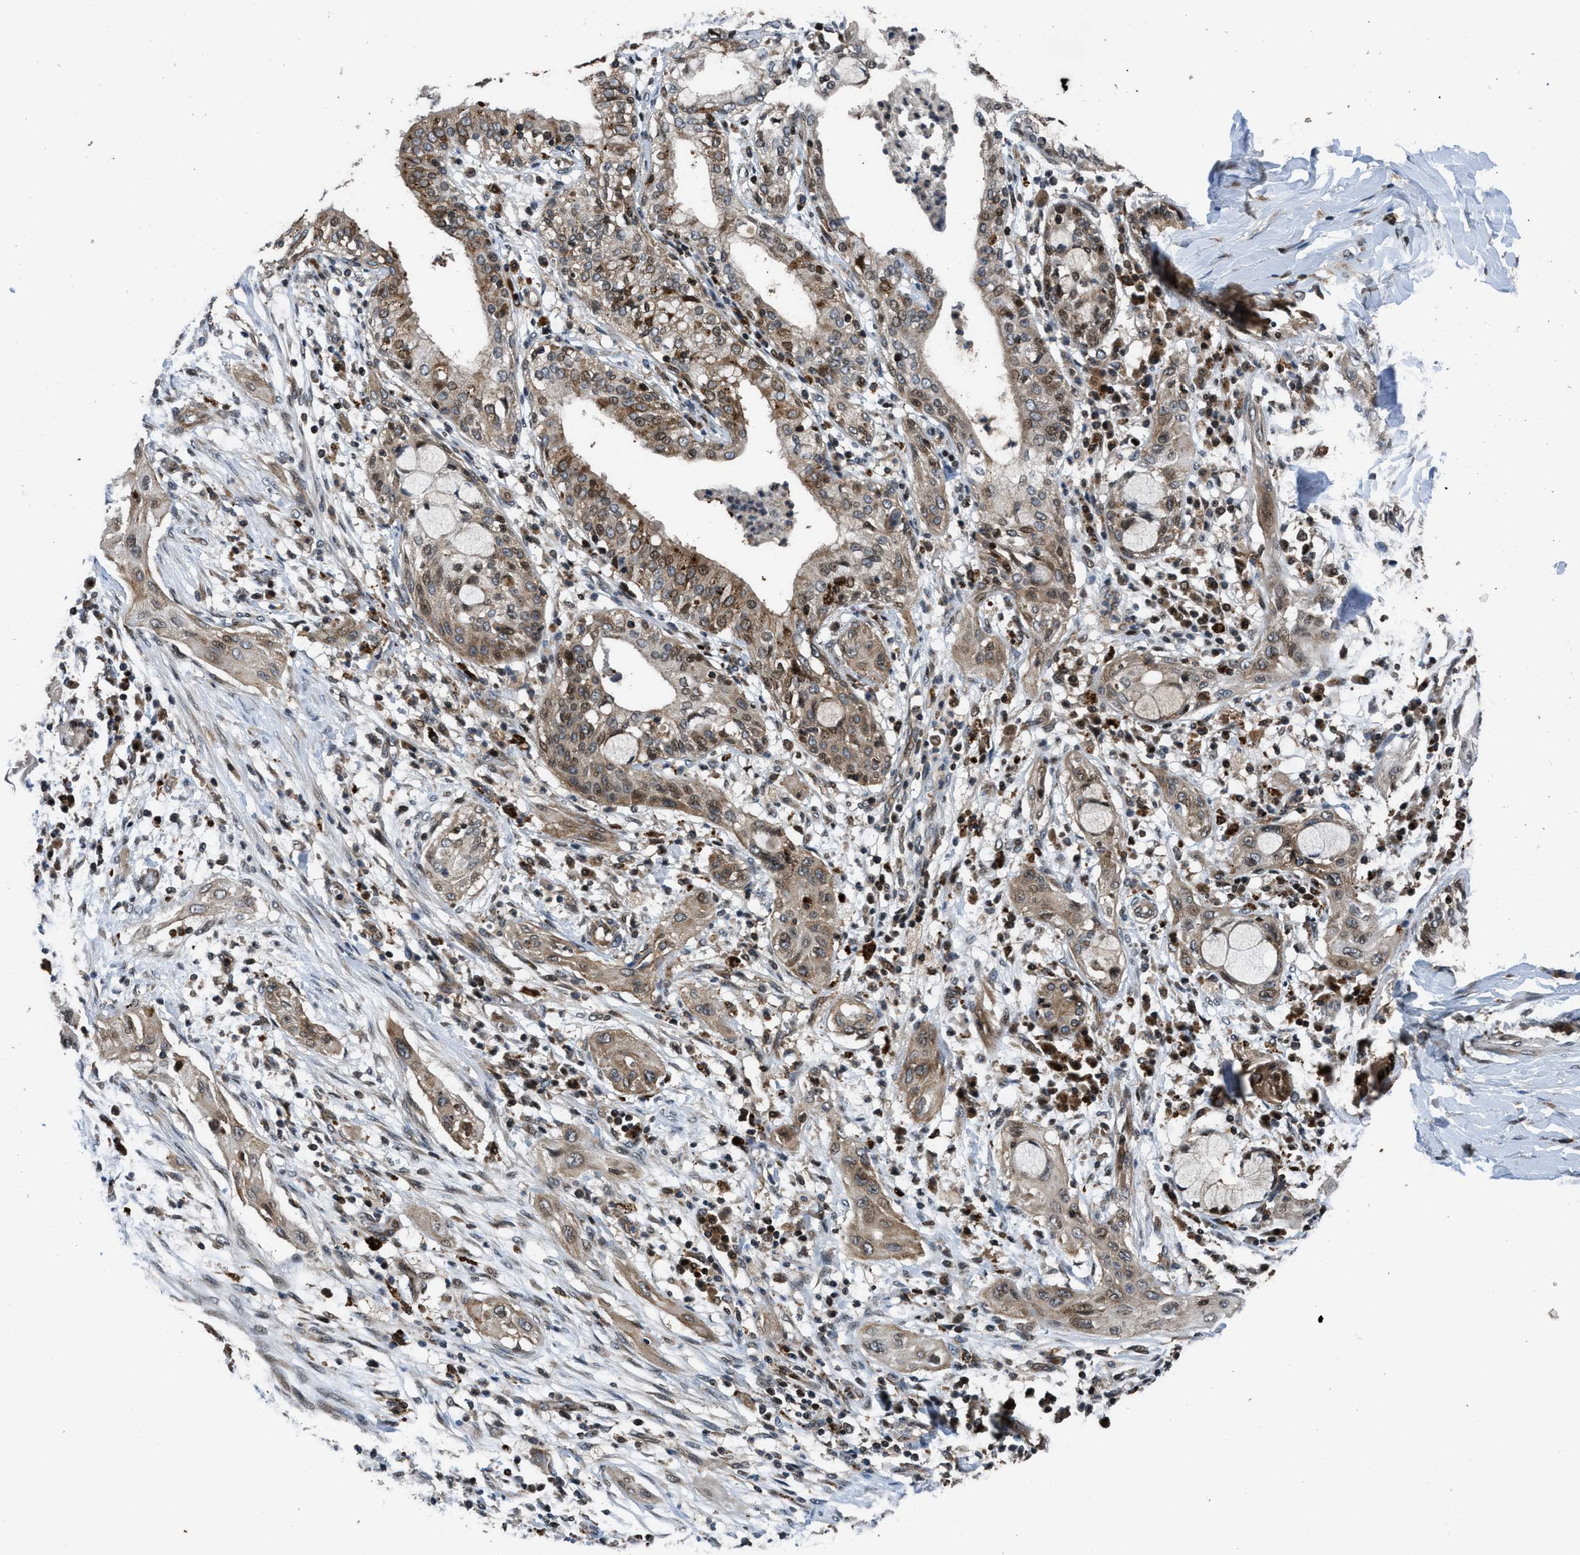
{"staining": {"intensity": "moderate", "quantity": ">75%", "location": "cytoplasmic/membranous,nuclear"}, "tissue": "lung cancer", "cell_type": "Tumor cells", "image_type": "cancer", "snomed": [{"axis": "morphology", "description": "Squamous cell carcinoma, NOS"}, {"axis": "topography", "description": "Lung"}], "caption": "Protein staining of lung cancer (squamous cell carcinoma) tissue shows moderate cytoplasmic/membranous and nuclear positivity in approximately >75% of tumor cells.", "gene": "CTBS", "patient": {"sex": "female", "age": 47}}